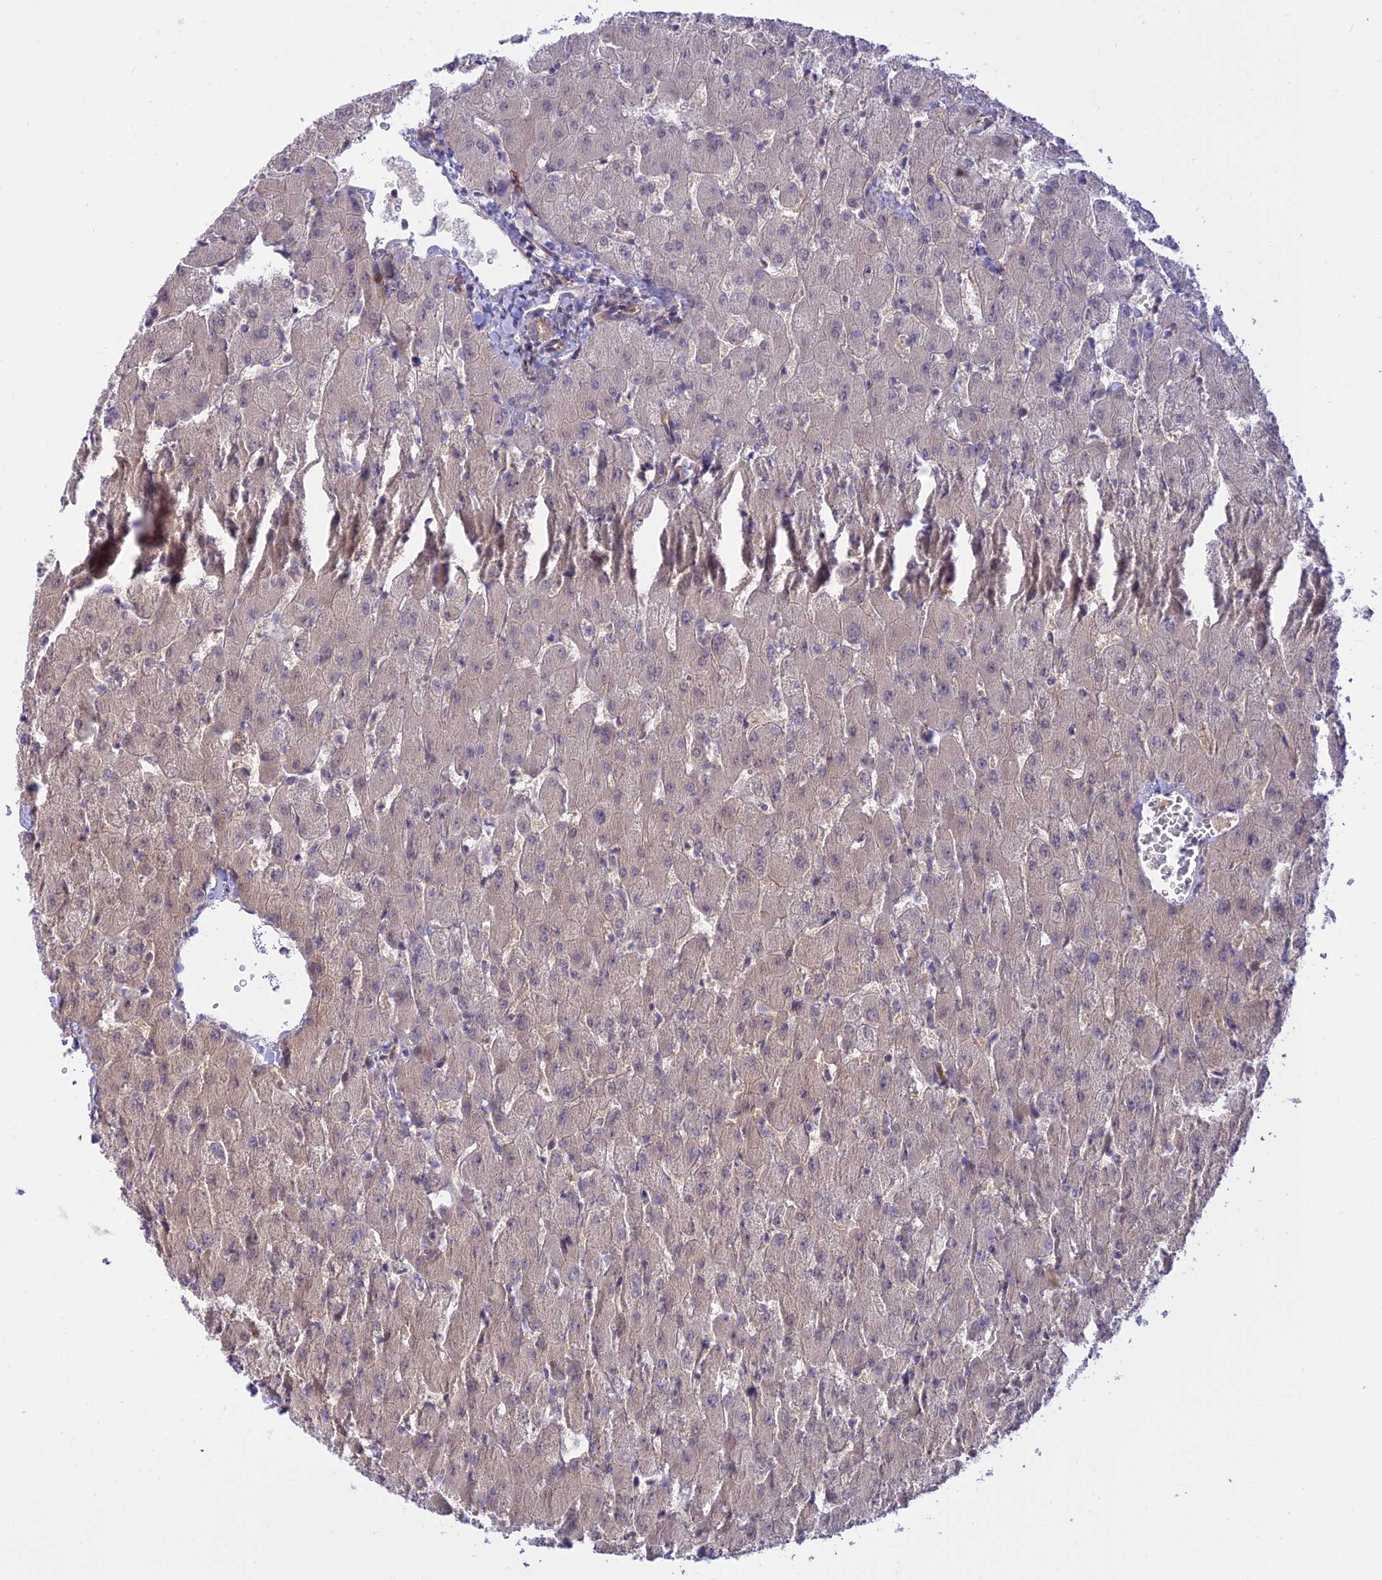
{"staining": {"intensity": "negative", "quantity": "none", "location": "none"}, "tissue": "liver", "cell_type": "Cholangiocytes", "image_type": "normal", "snomed": [{"axis": "morphology", "description": "Normal tissue, NOS"}, {"axis": "topography", "description": "Liver"}], "caption": "Micrograph shows no significant protein positivity in cholangiocytes of benign liver. The staining was performed using DAB (3,3'-diaminobenzidine) to visualize the protein expression in brown, while the nuclei were stained in blue with hematoxylin (Magnification: 20x).", "gene": "KCNAB1", "patient": {"sex": "female", "age": 63}}